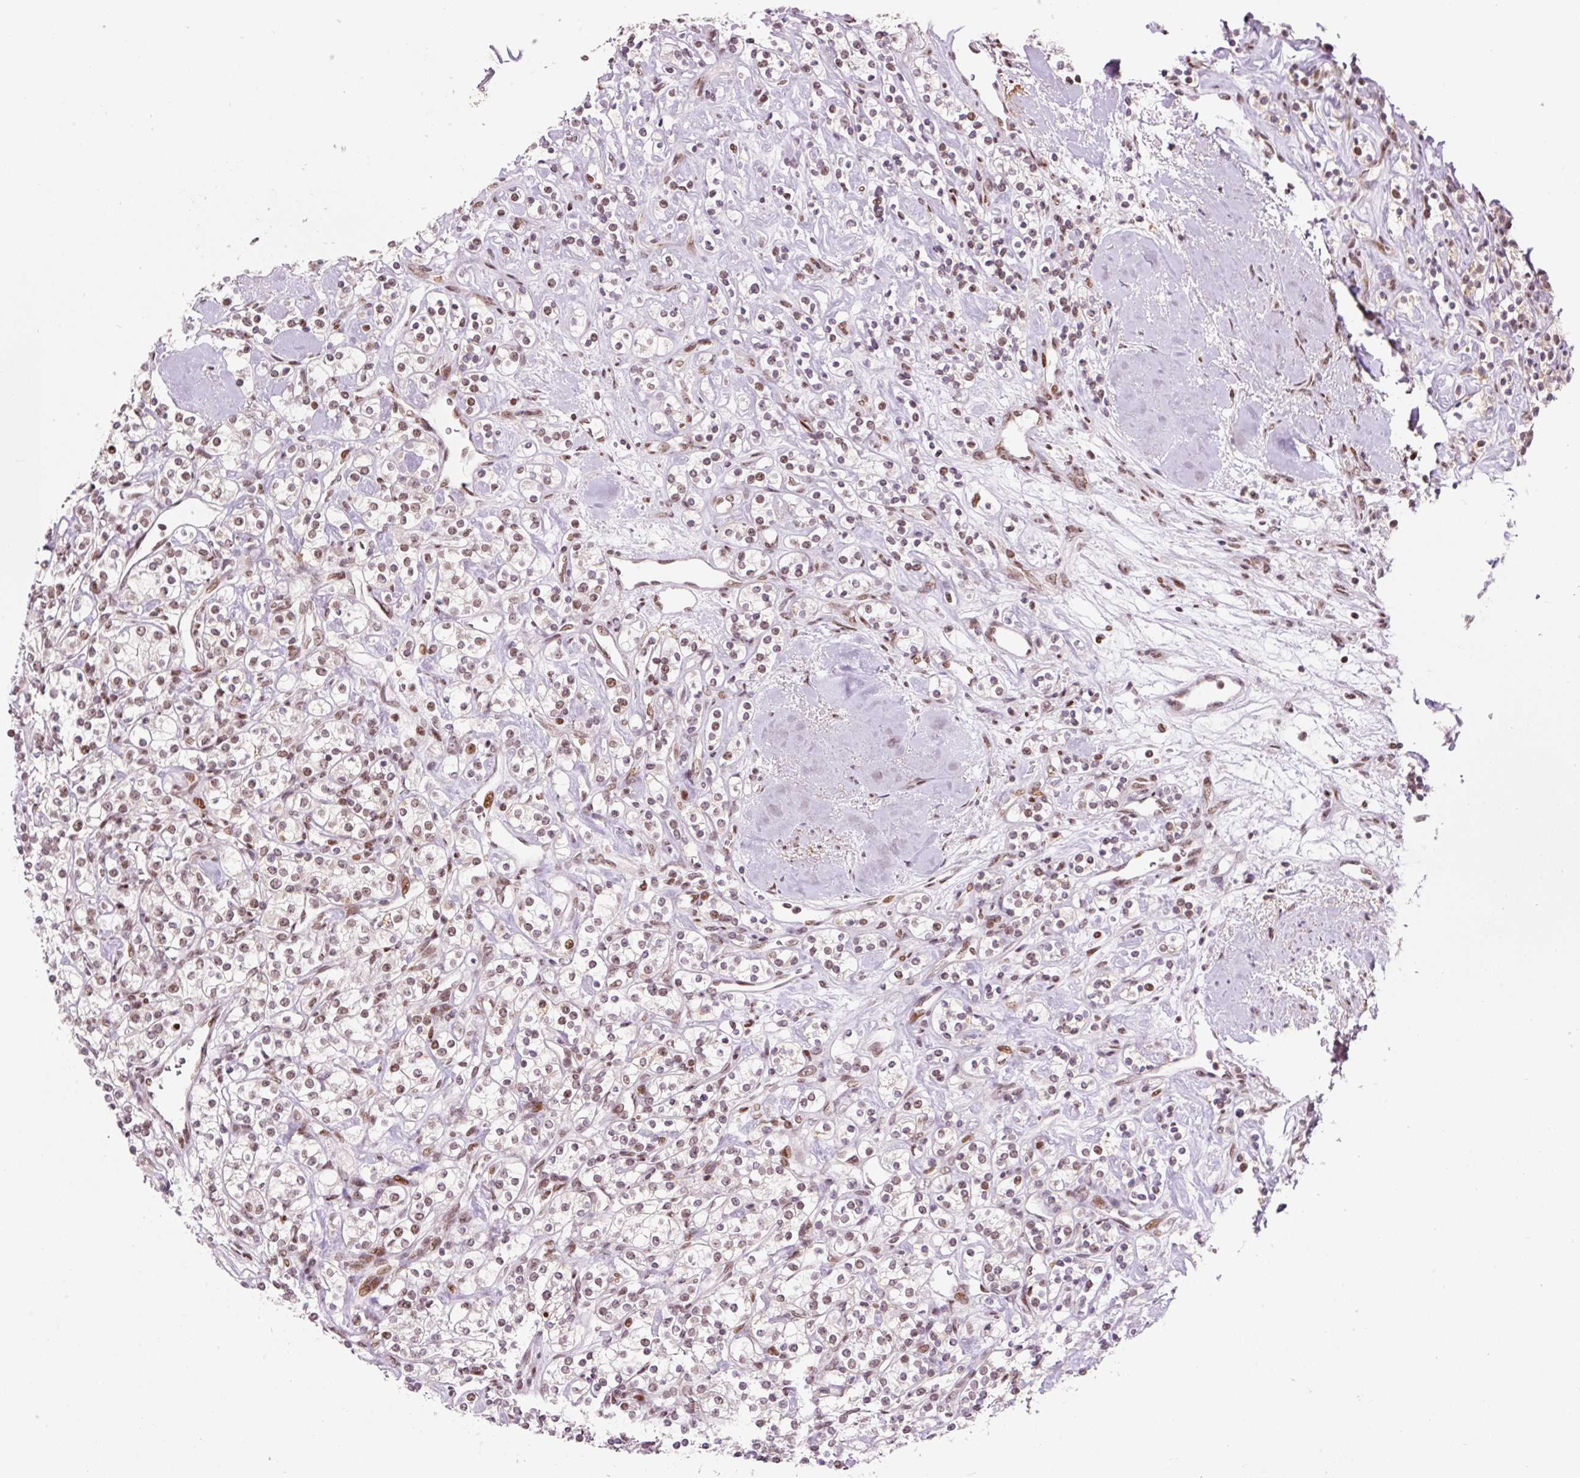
{"staining": {"intensity": "moderate", "quantity": ">75%", "location": "nuclear"}, "tissue": "renal cancer", "cell_type": "Tumor cells", "image_type": "cancer", "snomed": [{"axis": "morphology", "description": "Adenocarcinoma, NOS"}, {"axis": "topography", "description": "Kidney"}], "caption": "Renal cancer (adenocarcinoma) stained with DAB (3,3'-diaminobenzidine) IHC exhibits medium levels of moderate nuclear staining in about >75% of tumor cells.", "gene": "CCNL2", "patient": {"sex": "male", "age": 77}}